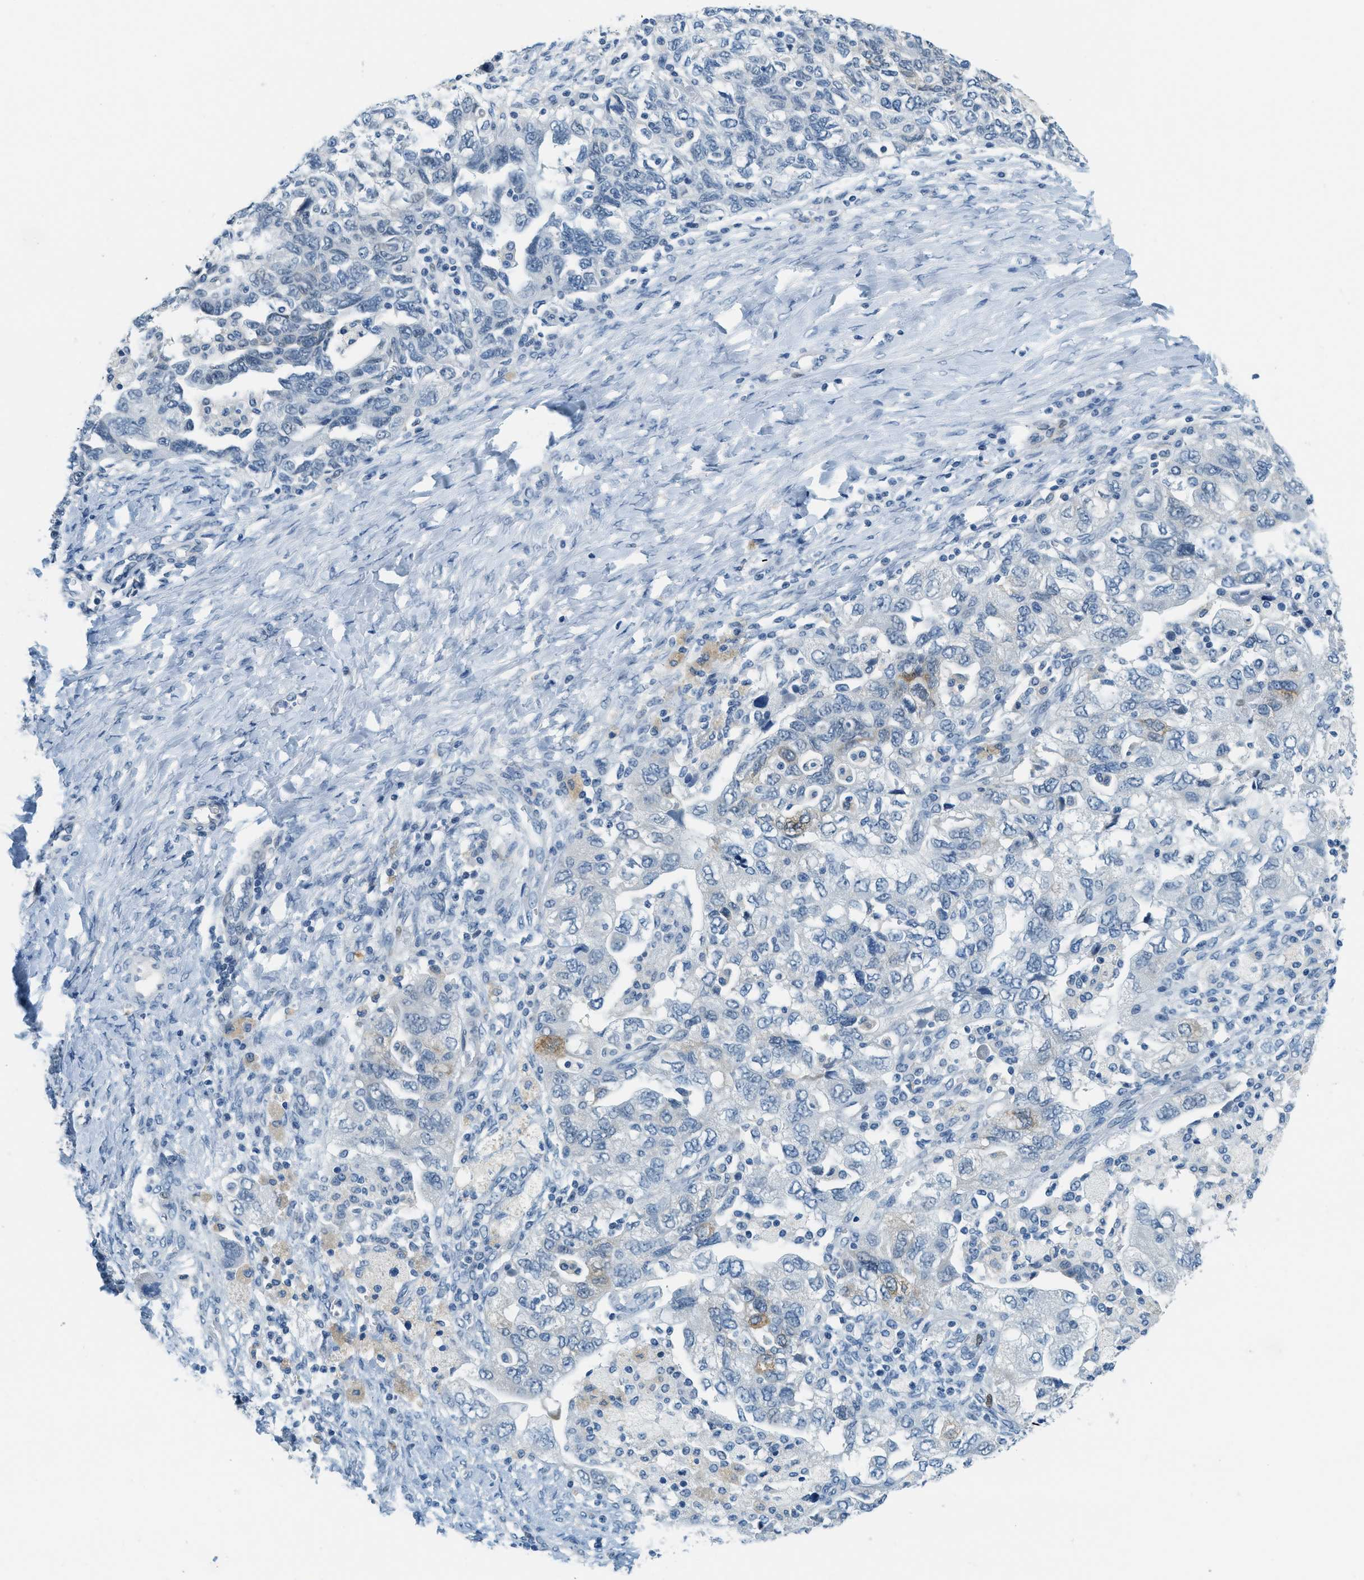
{"staining": {"intensity": "negative", "quantity": "none", "location": "none"}, "tissue": "ovarian cancer", "cell_type": "Tumor cells", "image_type": "cancer", "snomed": [{"axis": "morphology", "description": "Carcinoma, NOS"}, {"axis": "morphology", "description": "Cystadenocarcinoma, serous, NOS"}, {"axis": "topography", "description": "Ovary"}], "caption": "Immunohistochemistry (IHC) of carcinoma (ovarian) demonstrates no staining in tumor cells.", "gene": "CYP4X1", "patient": {"sex": "female", "age": 69}}